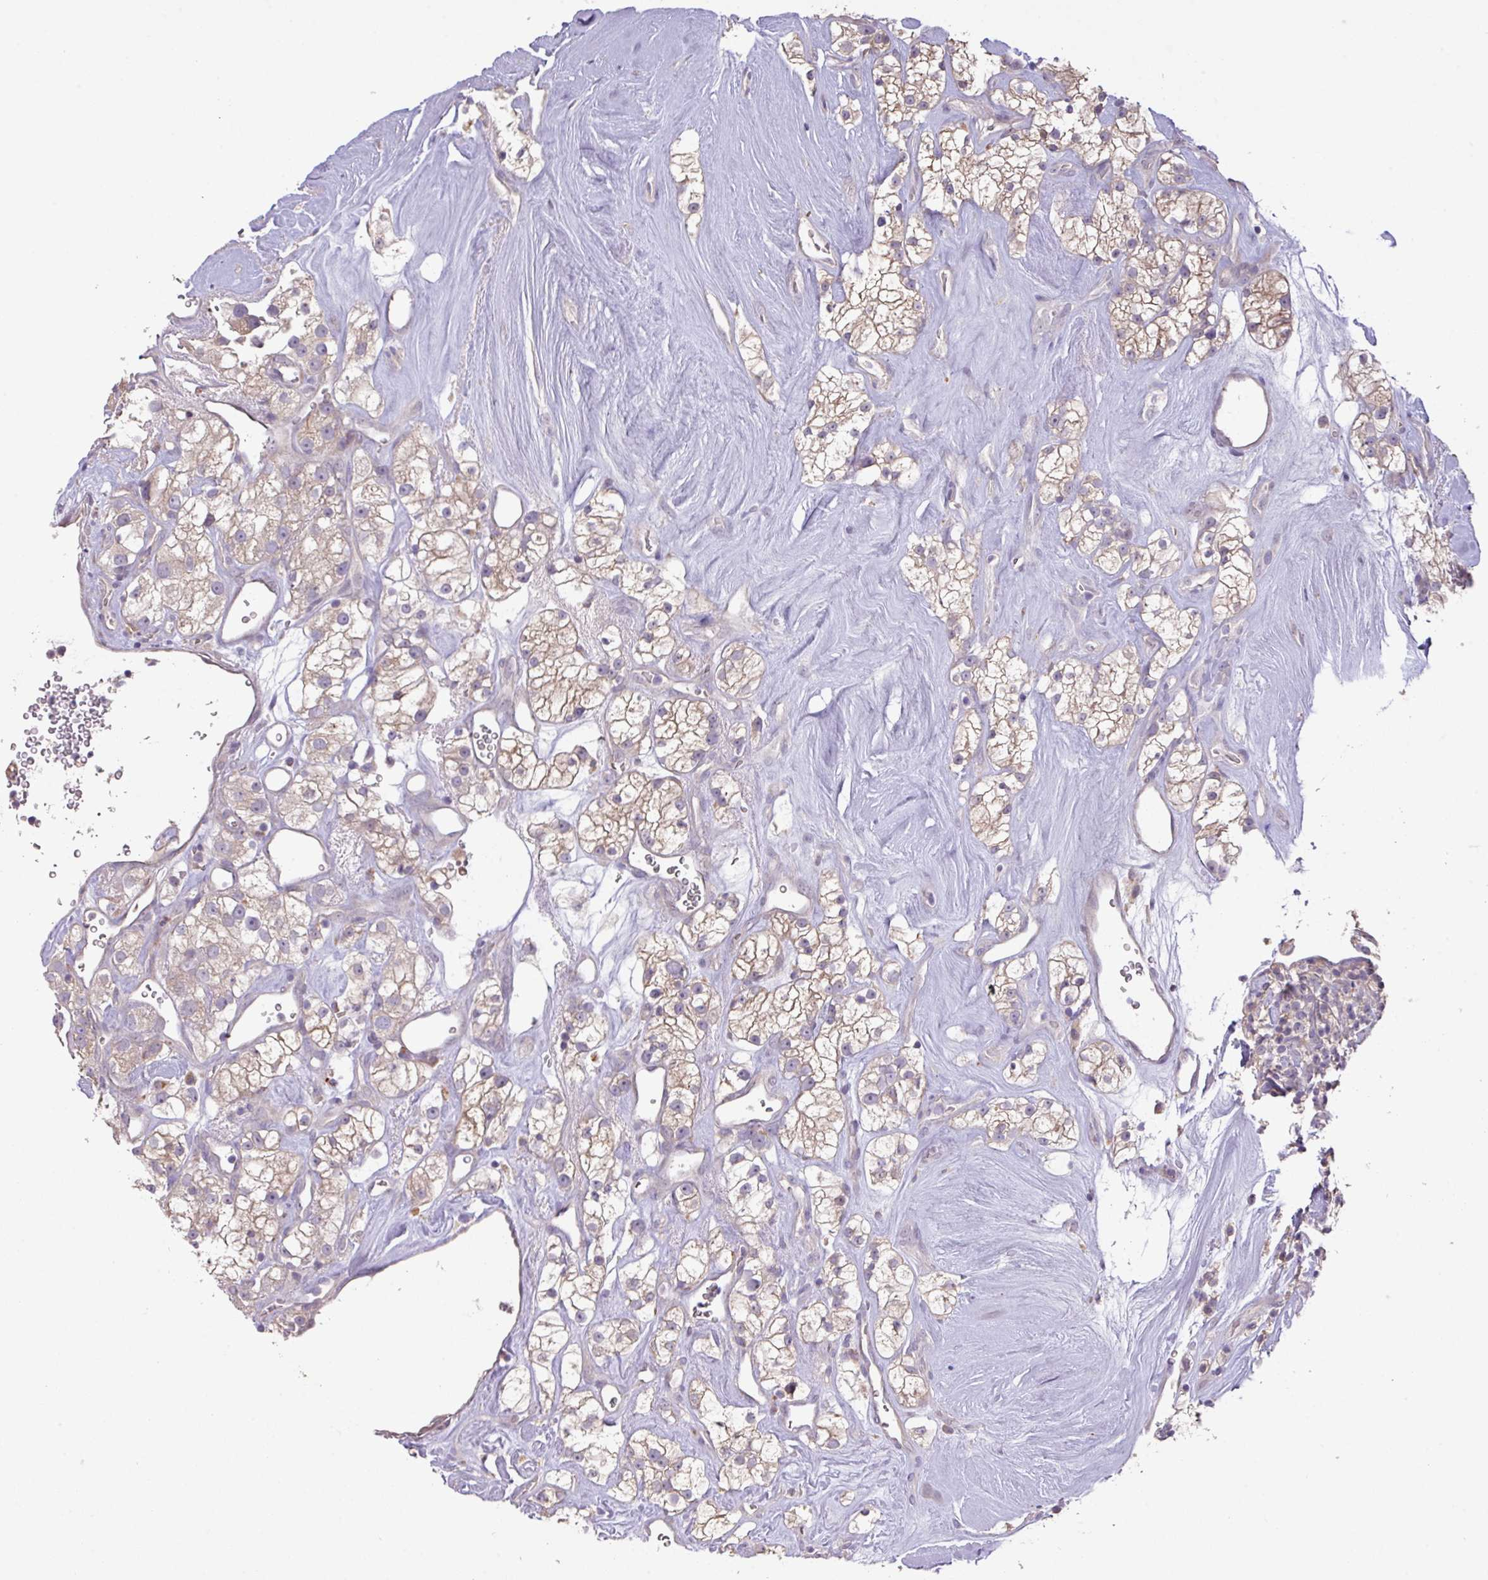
{"staining": {"intensity": "weak", "quantity": ">75%", "location": "cytoplasmic/membranous"}, "tissue": "renal cancer", "cell_type": "Tumor cells", "image_type": "cancer", "snomed": [{"axis": "morphology", "description": "Adenocarcinoma, NOS"}, {"axis": "topography", "description": "Kidney"}], "caption": "Tumor cells exhibit low levels of weak cytoplasmic/membranous positivity in about >75% of cells in renal cancer (adenocarcinoma).", "gene": "PRADC1", "patient": {"sex": "male", "age": 77}}